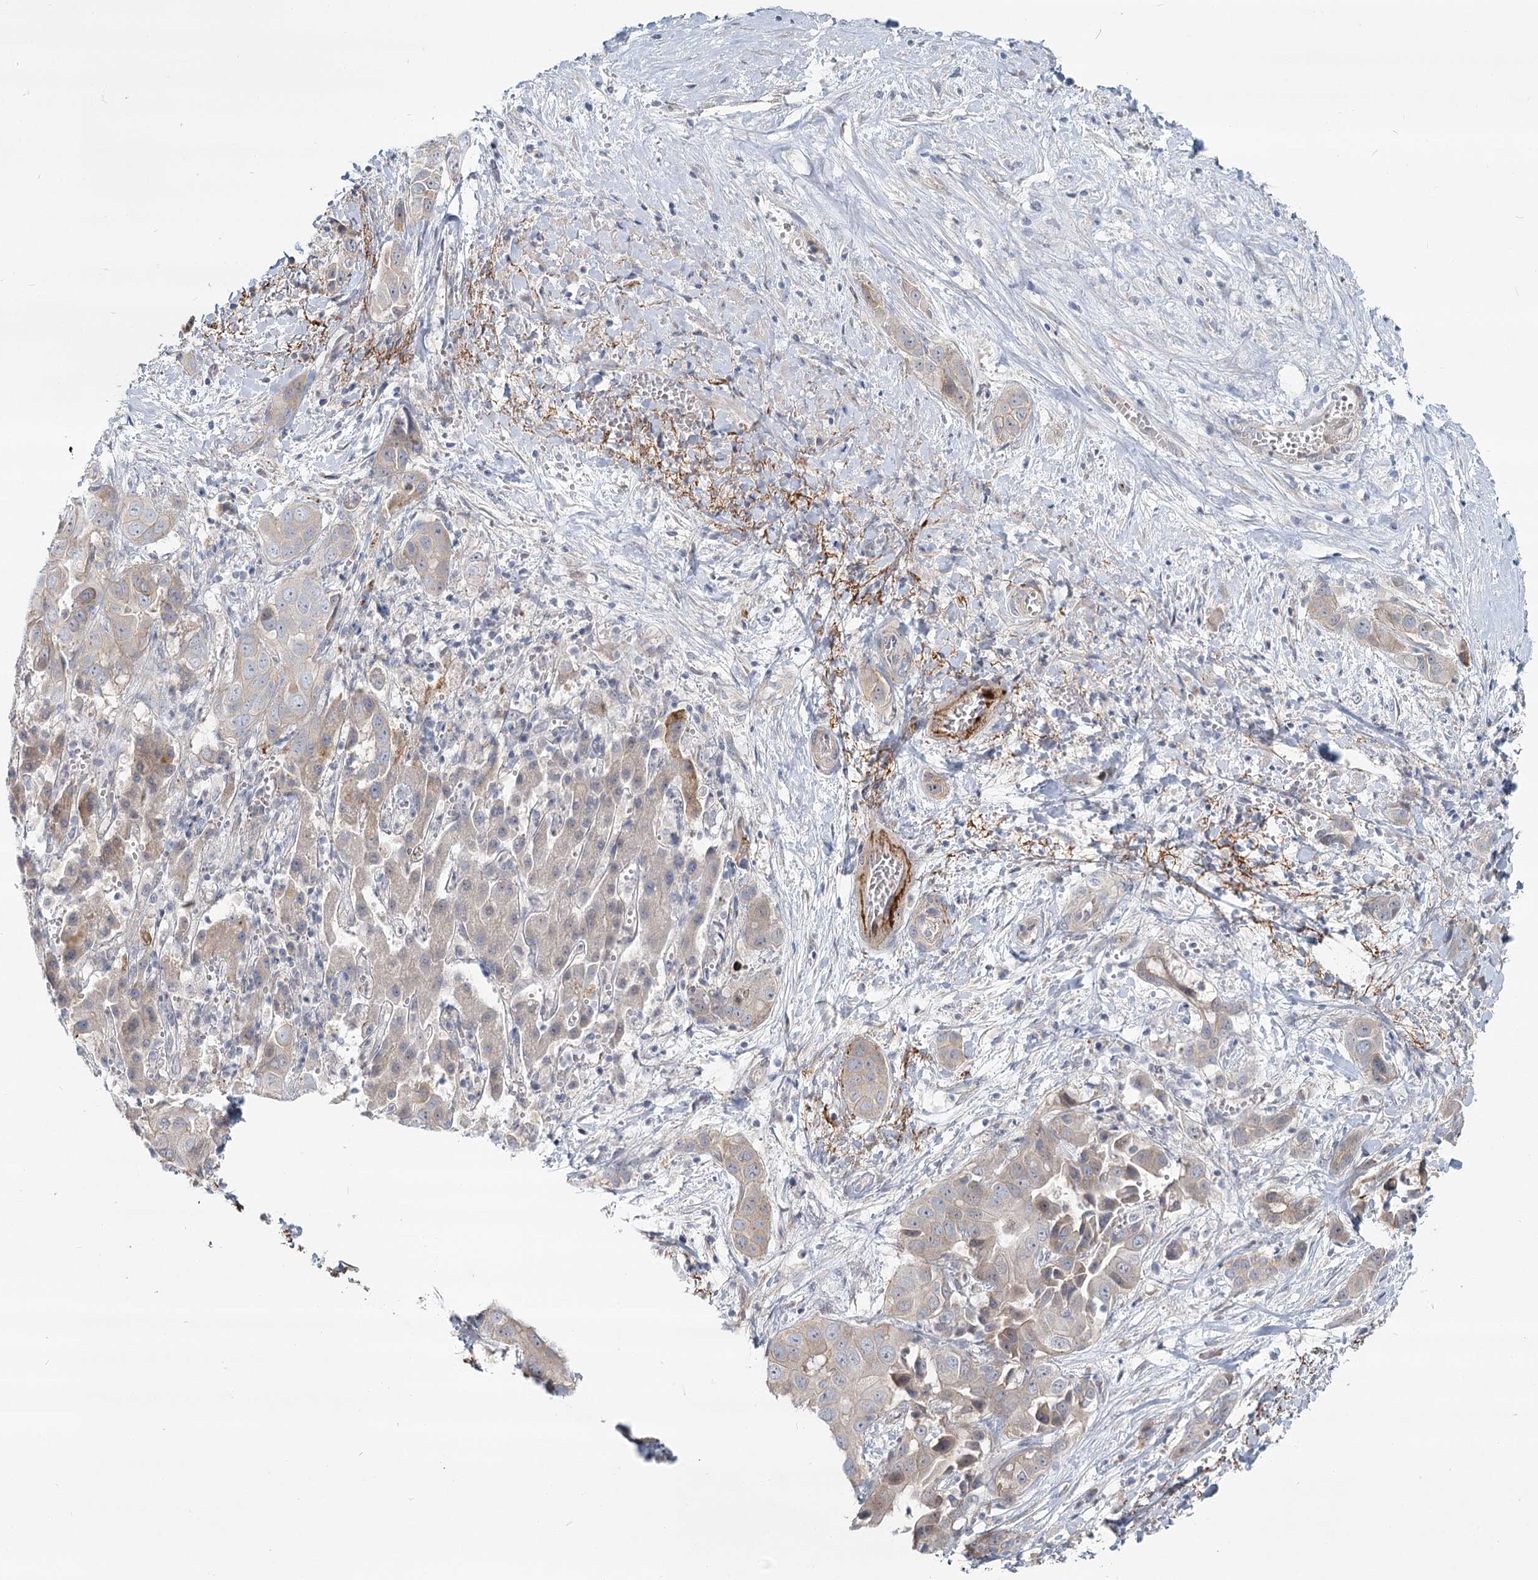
{"staining": {"intensity": "negative", "quantity": "none", "location": "none"}, "tissue": "liver cancer", "cell_type": "Tumor cells", "image_type": "cancer", "snomed": [{"axis": "morphology", "description": "Cholangiocarcinoma"}, {"axis": "topography", "description": "Liver"}], "caption": "Protein analysis of liver cancer (cholangiocarcinoma) displays no significant staining in tumor cells. The staining was performed using DAB (3,3'-diaminobenzidine) to visualize the protein expression in brown, while the nuclei were stained in blue with hematoxylin (Magnification: 20x).", "gene": "SPINK13", "patient": {"sex": "female", "age": 52}}